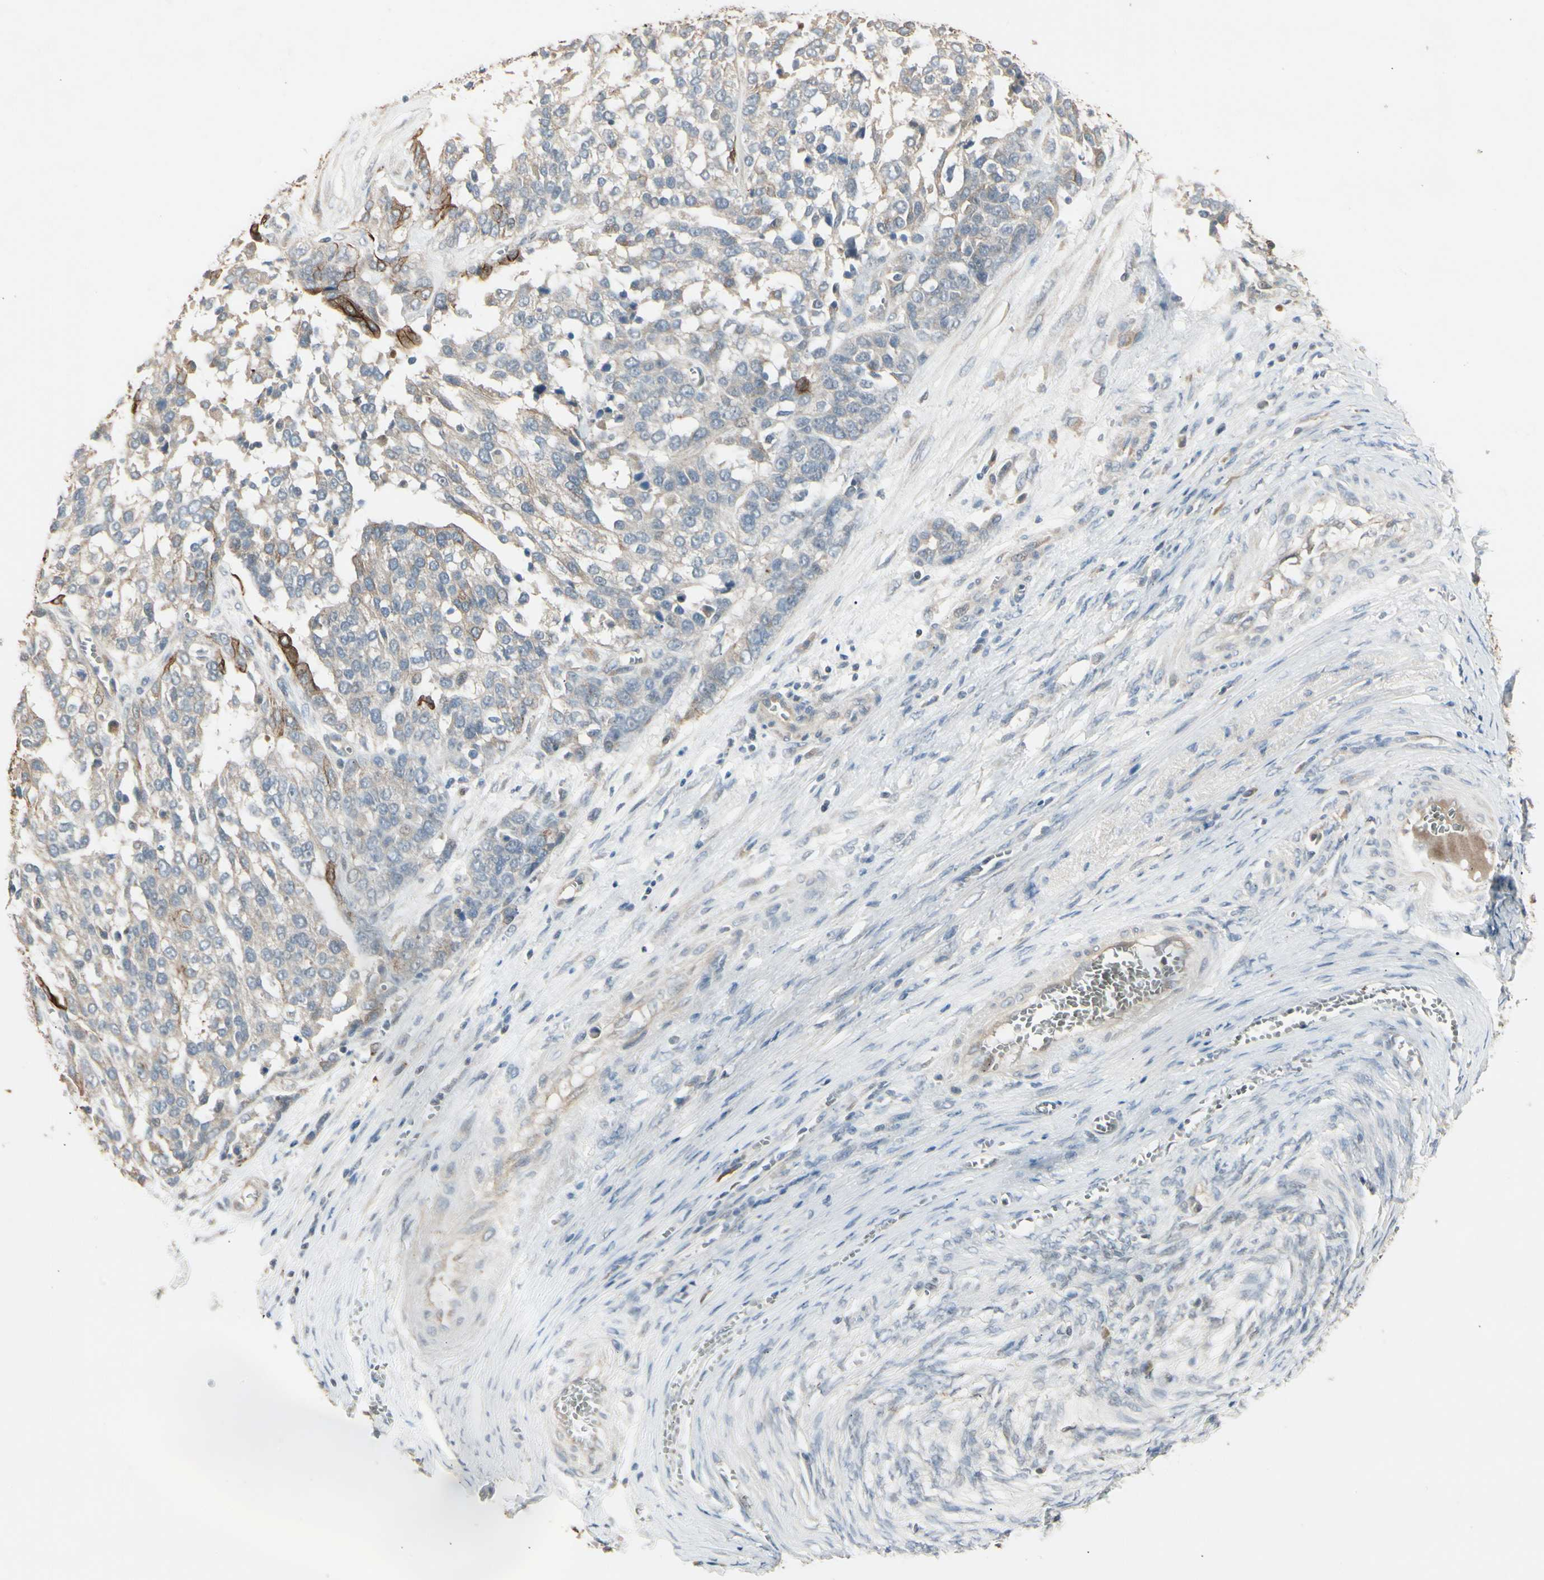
{"staining": {"intensity": "moderate", "quantity": "<25%", "location": "cytoplasmic/membranous"}, "tissue": "ovarian cancer", "cell_type": "Tumor cells", "image_type": "cancer", "snomed": [{"axis": "morphology", "description": "Cystadenocarcinoma, serous, NOS"}, {"axis": "topography", "description": "Ovary"}], "caption": "Protein expression analysis of human ovarian cancer reveals moderate cytoplasmic/membranous positivity in about <25% of tumor cells. Ihc stains the protein of interest in brown and the nuclei are stained blue.", "gene": "SKIL", "patient": {"sex": "female", "age": 44}}